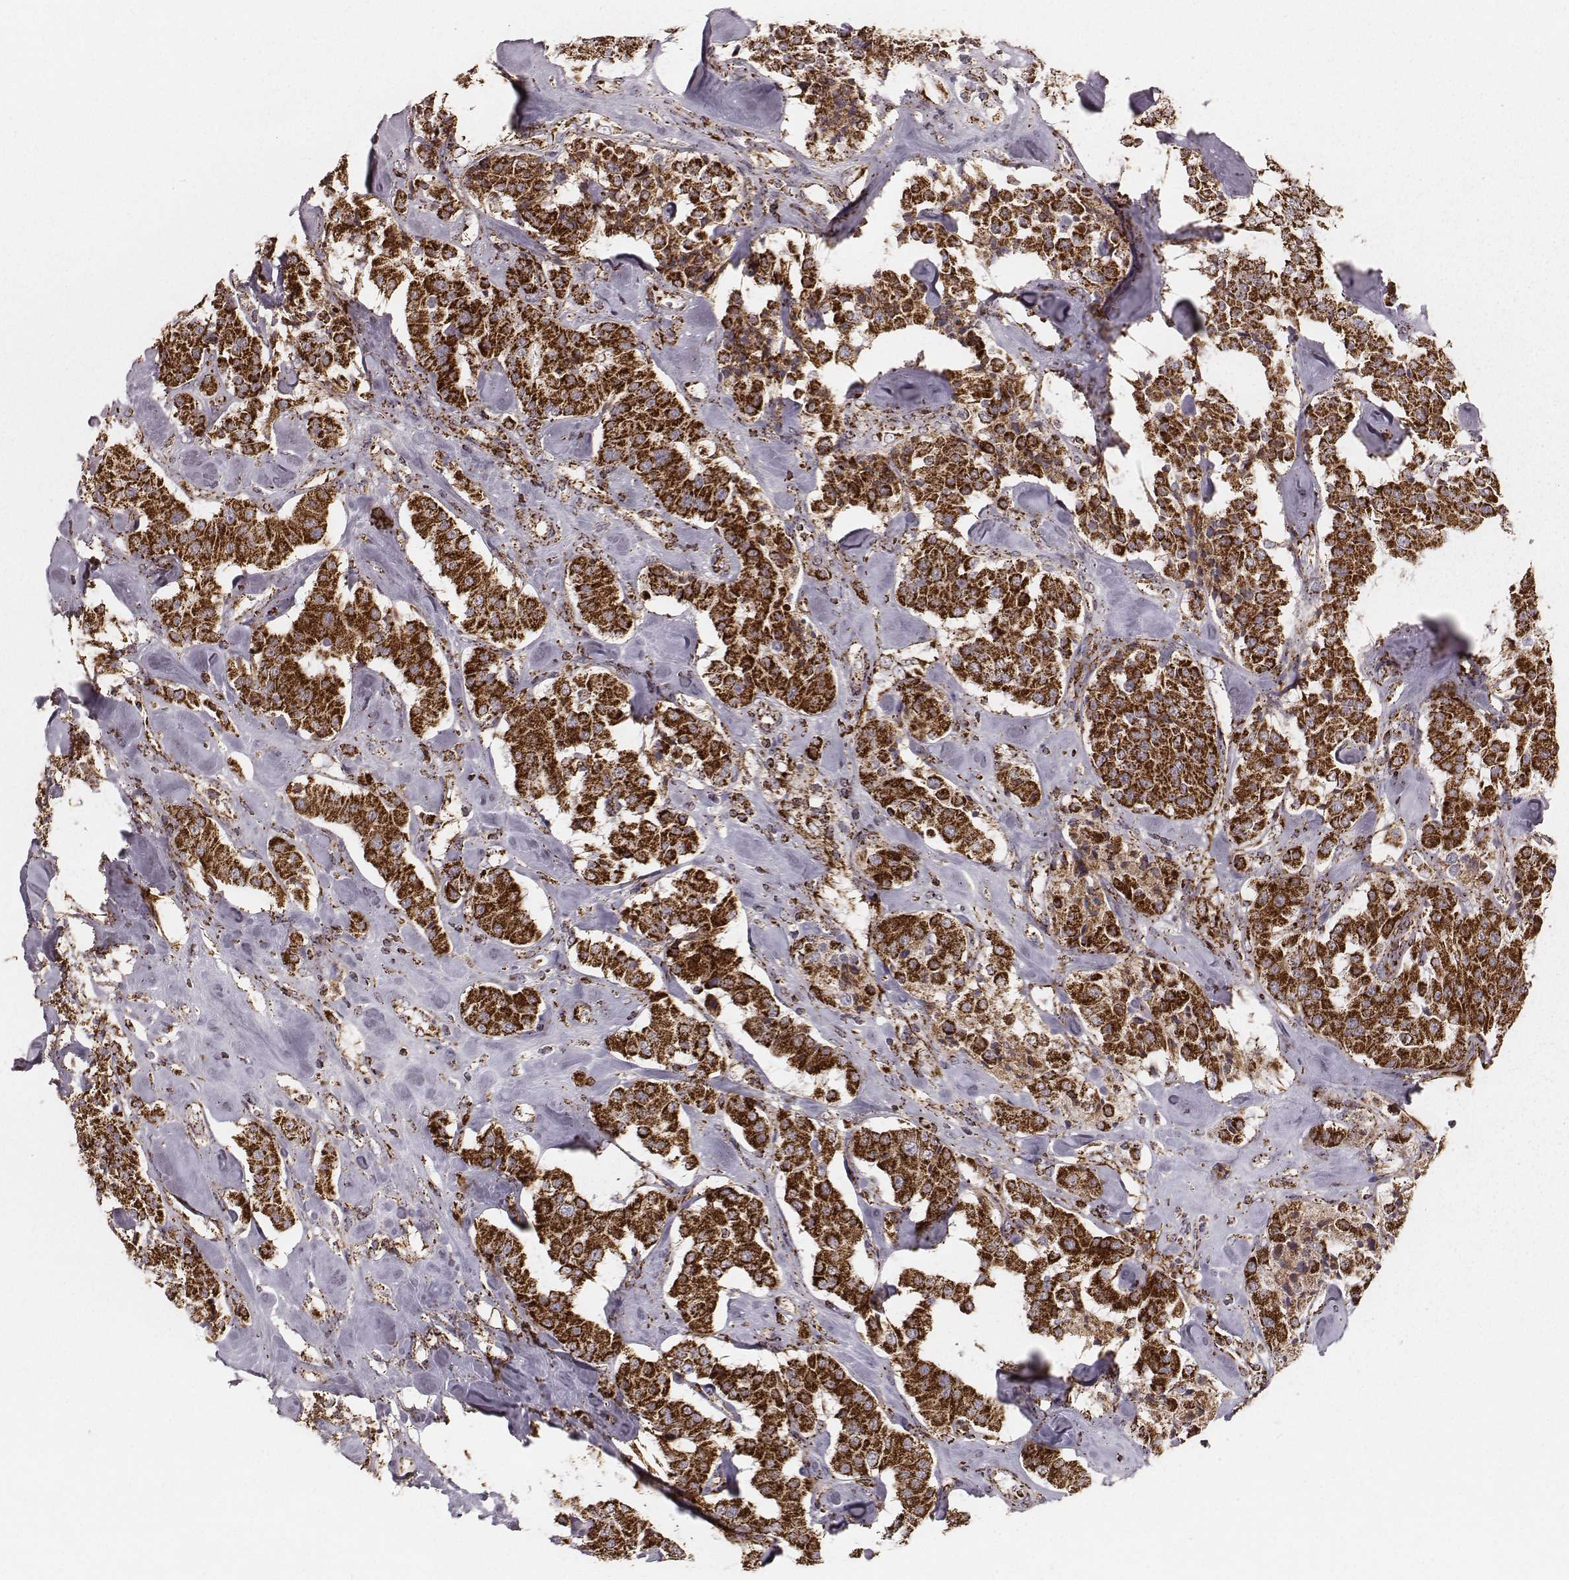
{"staining": {"intensity": "strong", "quantity": ">75%", "location": "cytoplasmic/membranous"}, "tissue": "carcinoid", "cell_type": "Tumor cells", "image_type": "cancer", "snomed": [{"axis": "morphology", "description": "Carcinoid, malignant, NOS"}, {"axis": "topography", "description": "Pancreas"}], "caption": "IHC (DAB (3,3'-diaminobenzidine)) staining of carcinoid exhibits strong cytoplasmic/membranous protein staining in about >75% of tumor cells.", "gene": "TUFM", "patient": {"sex": "male", "age": 41}}